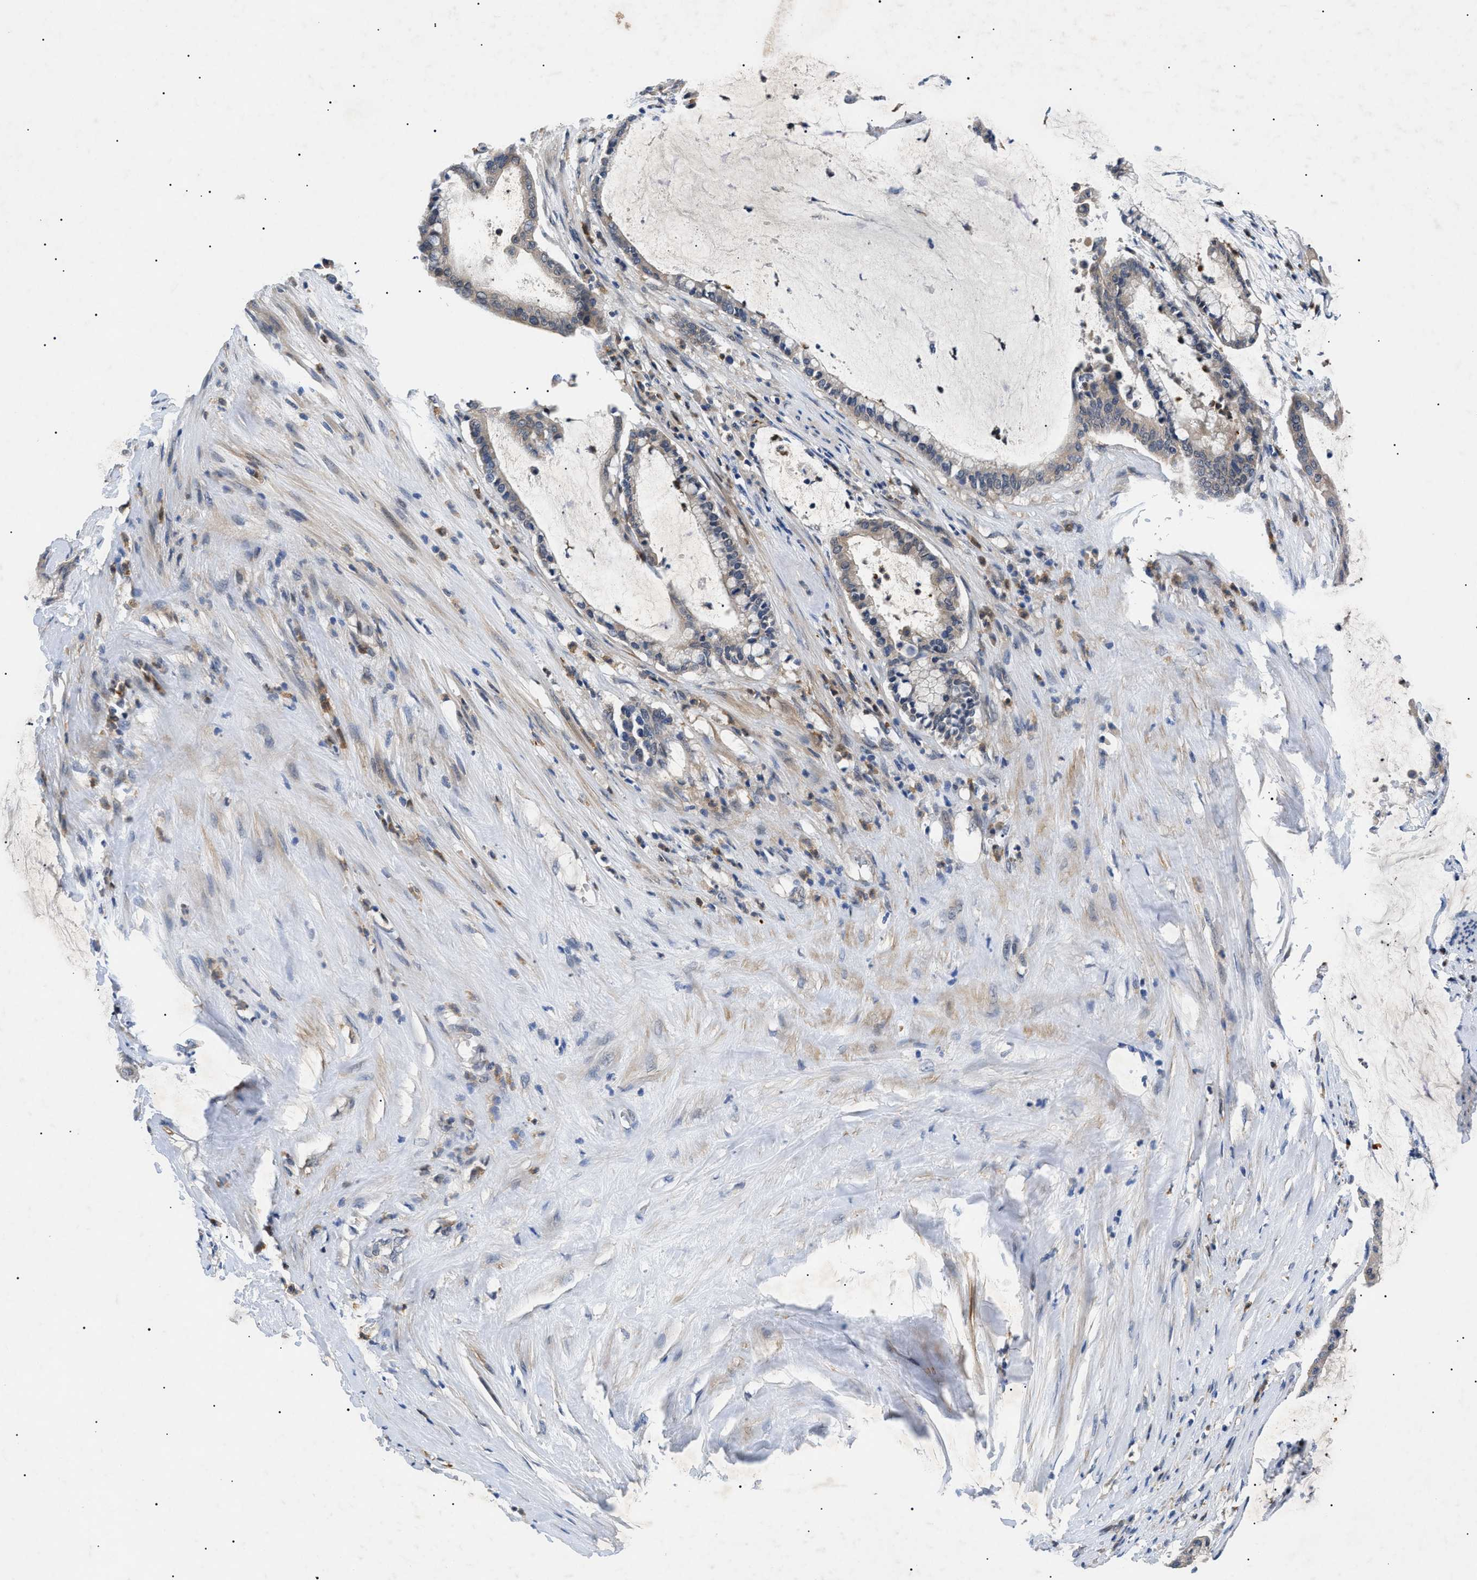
{"staining": {"intensity": "weak", "quantity": ">75%", "location": "cytoplasmic/membranous"}, "tissue": "pancreatic cancer", "cell_type": "Tumor cells", "image_type": "cancer", "snomed": [{"axis": "morphology", "description": "Adenocarcinoma, NOS"}, {"axis": "topography", "description": "Pancreas"}], "caption": "Immunohistochemical staining of human adenocarcinoma (pancreatic) demonstrates low levels of weak cytoplasmic/membranous staining in about >75% of tumor cells.", "gene": "RIPK1", "patient": {"sex": "male", "age": 41}}